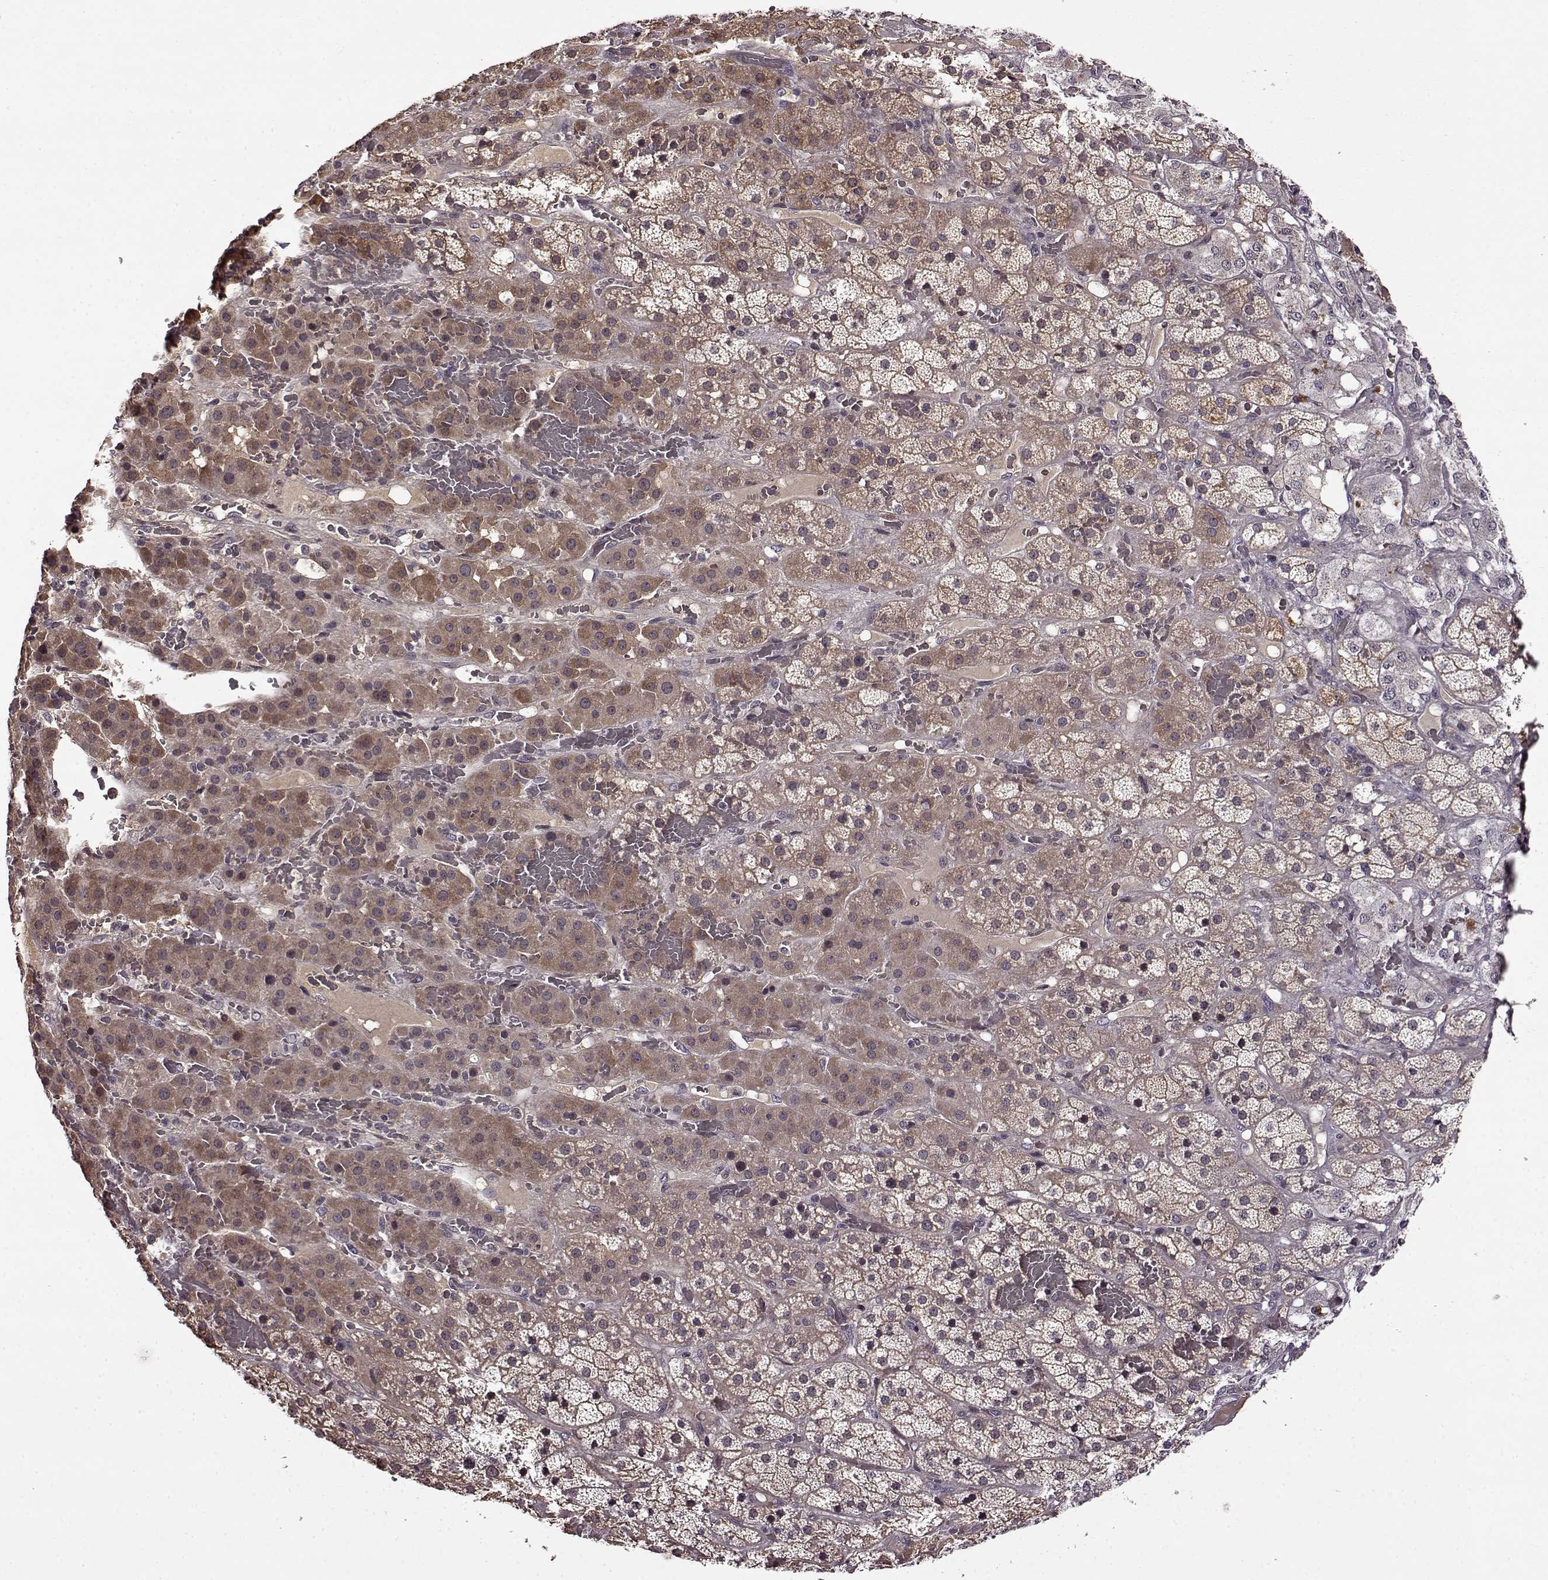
{"staining": {"intensity": "moderate", "quantity": "25%-75%", "location": "cytoplasmic/membranous"}, "tissue": "adrenal gland", "cell_type": "Glandular cells", "image_type": "normal", "snomed": [{"axis": "morphology", "description": "Normal tissue, NOS"}, {"axis": "topography", "description": "Adrenal gland"}], "caption": "Unremarkable adrenal gland shows moderate cytoplasmic/membranous staining in about 25%-75% of glandular cells, visualized by immunohistochemistry. (Brightfield microscopy of DAB IHC at high magnification).", "gene": "MAIP1", "patient": {"sex": "male", "age": 57}}